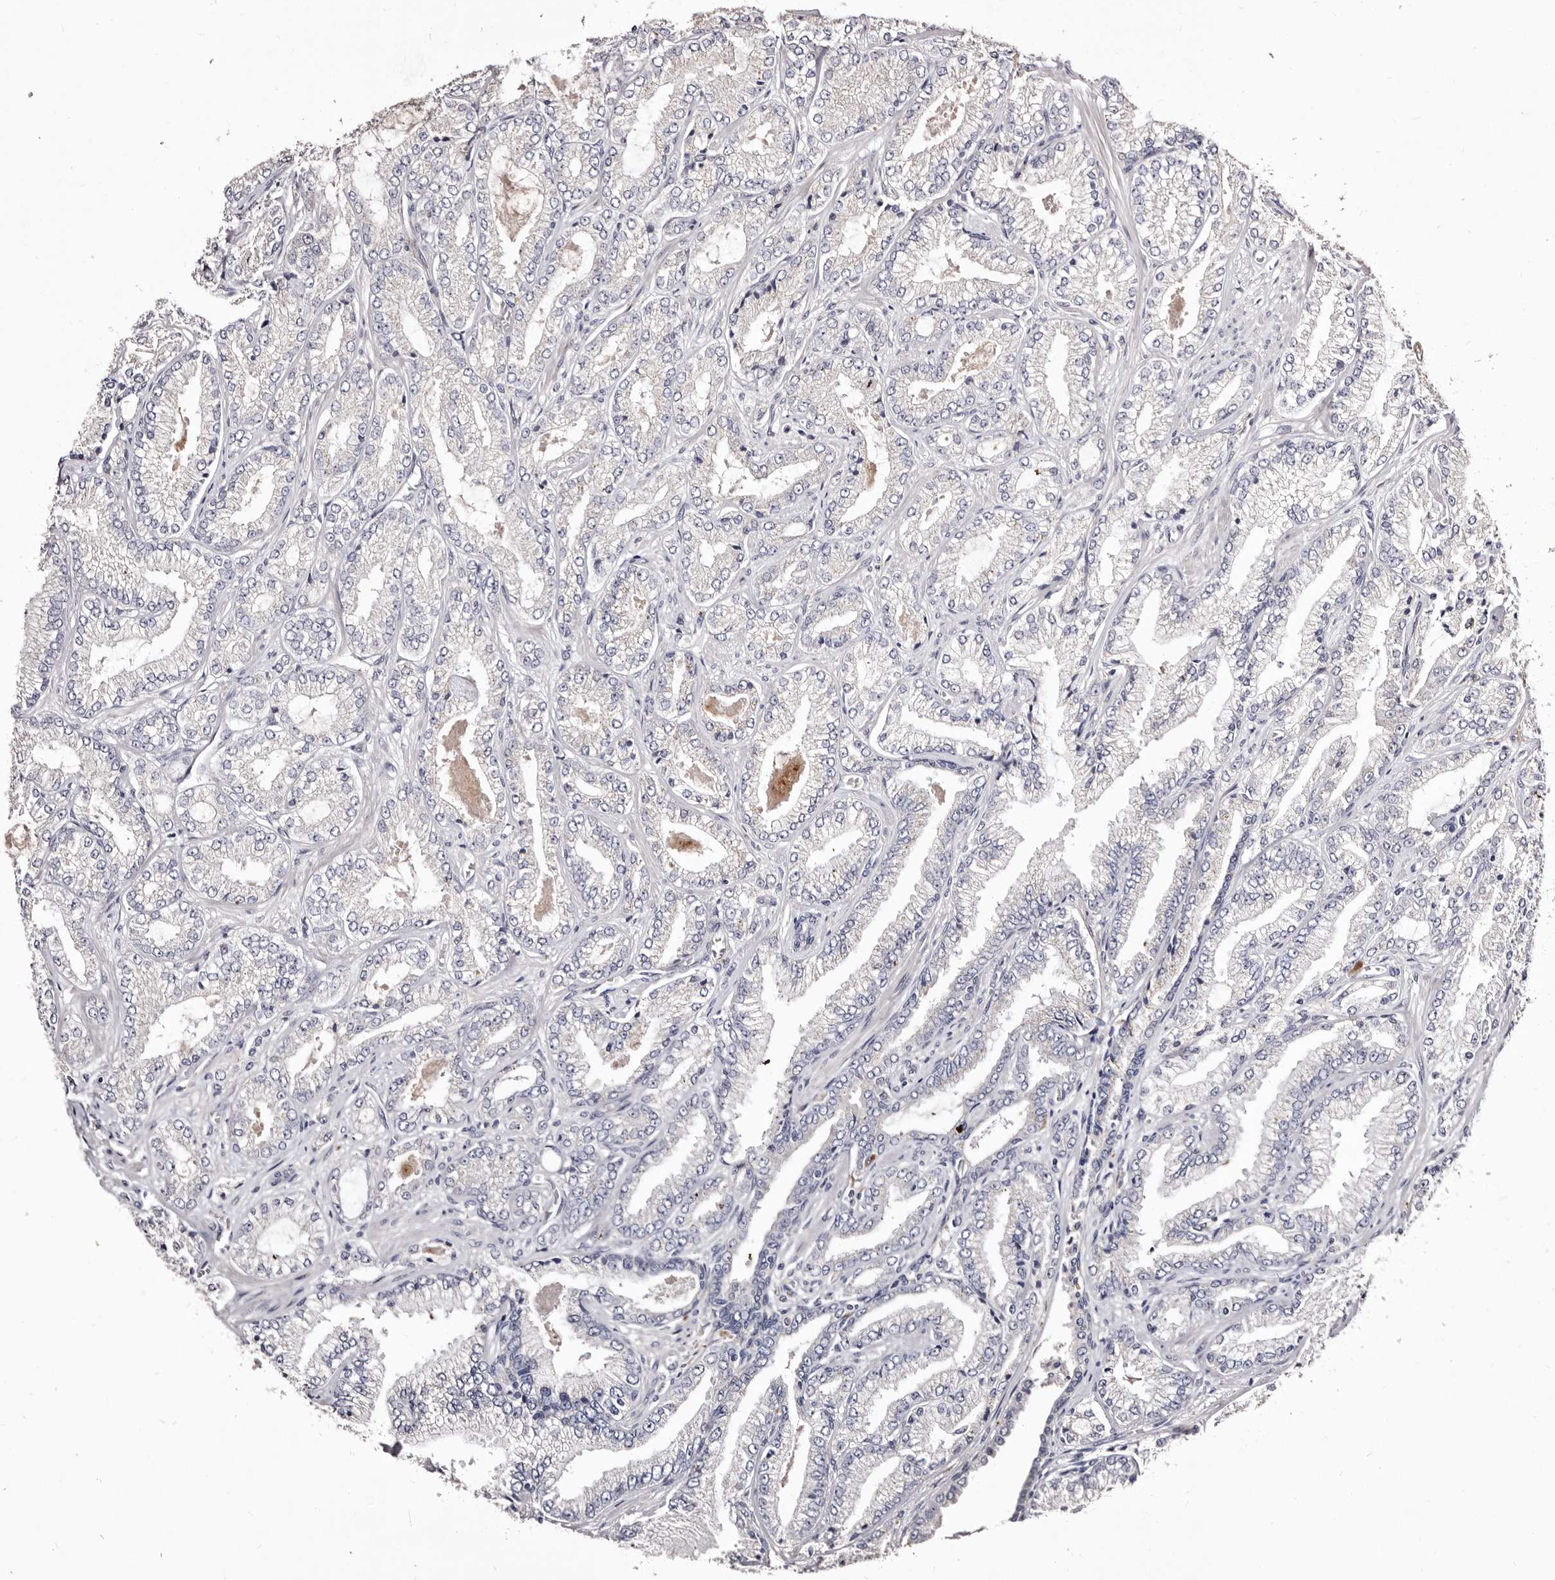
{"staining": {"intensity": "negative", "quantity": "none", "location": "none"}, "tissue": "prostate cancer", "cell_type": "Tumor cells", "image_type": "cancer", "snomed": [{"axis": "morphology", "description": "Adenocarcinoma, High grade"}, {"axis": "topography", "description": "Prostate"}], "caption": "There is no significant positivity in tumor cells of adenocarcinoma (high-grade) (prostate).", "gene": "CDCA8", "patient": {"sex": "male", "age": 71}}